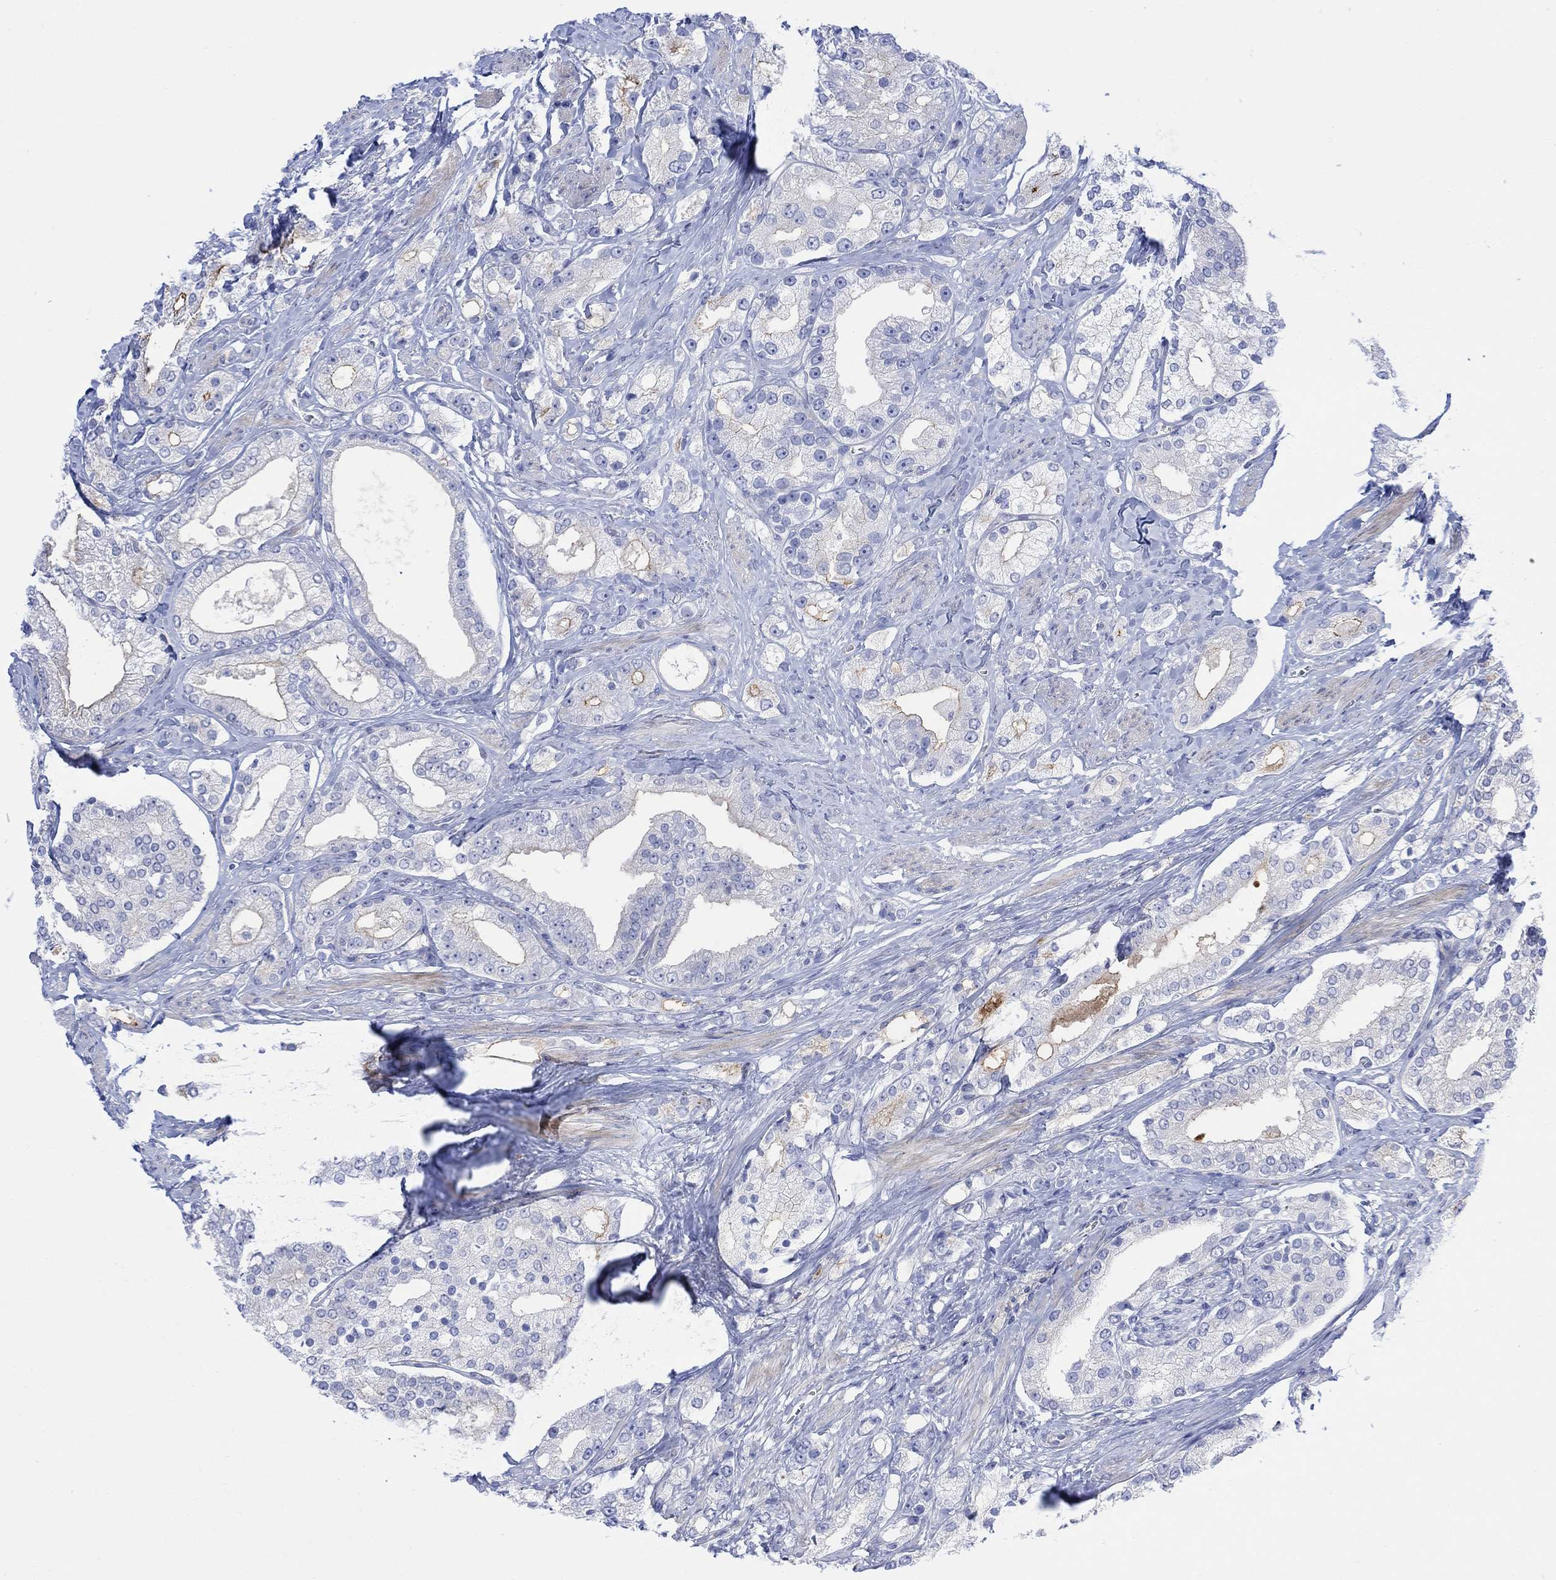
{"staining": {"intensity": "weak", "quantity": "<25%", "location": "cytoplasmic/membranous"}, "tissue": "prostate cancer", "cell_type": "Tumor cells", "image_type": "cancer", "snomed": [{"axis": "morphology", "description": "Adenocarcinoma, NOS"}, {"axis": "topography", "description": "Prostate and seminal vesicle, NOS"}, {"axis": "topography", "description": "Prostate"}], "caption": "Prostate cancer (adenocarcinoma) was stained to show a protein in brown. There is no significant positivity in tumor cells. The staining is performed using DAB (3,3'-diaminobenzidine) brown chromogen with nuclei counter-stained in using hematoxylin.", "gene": "TLDC2", "patient": {"sex": "male", "age": 67}}